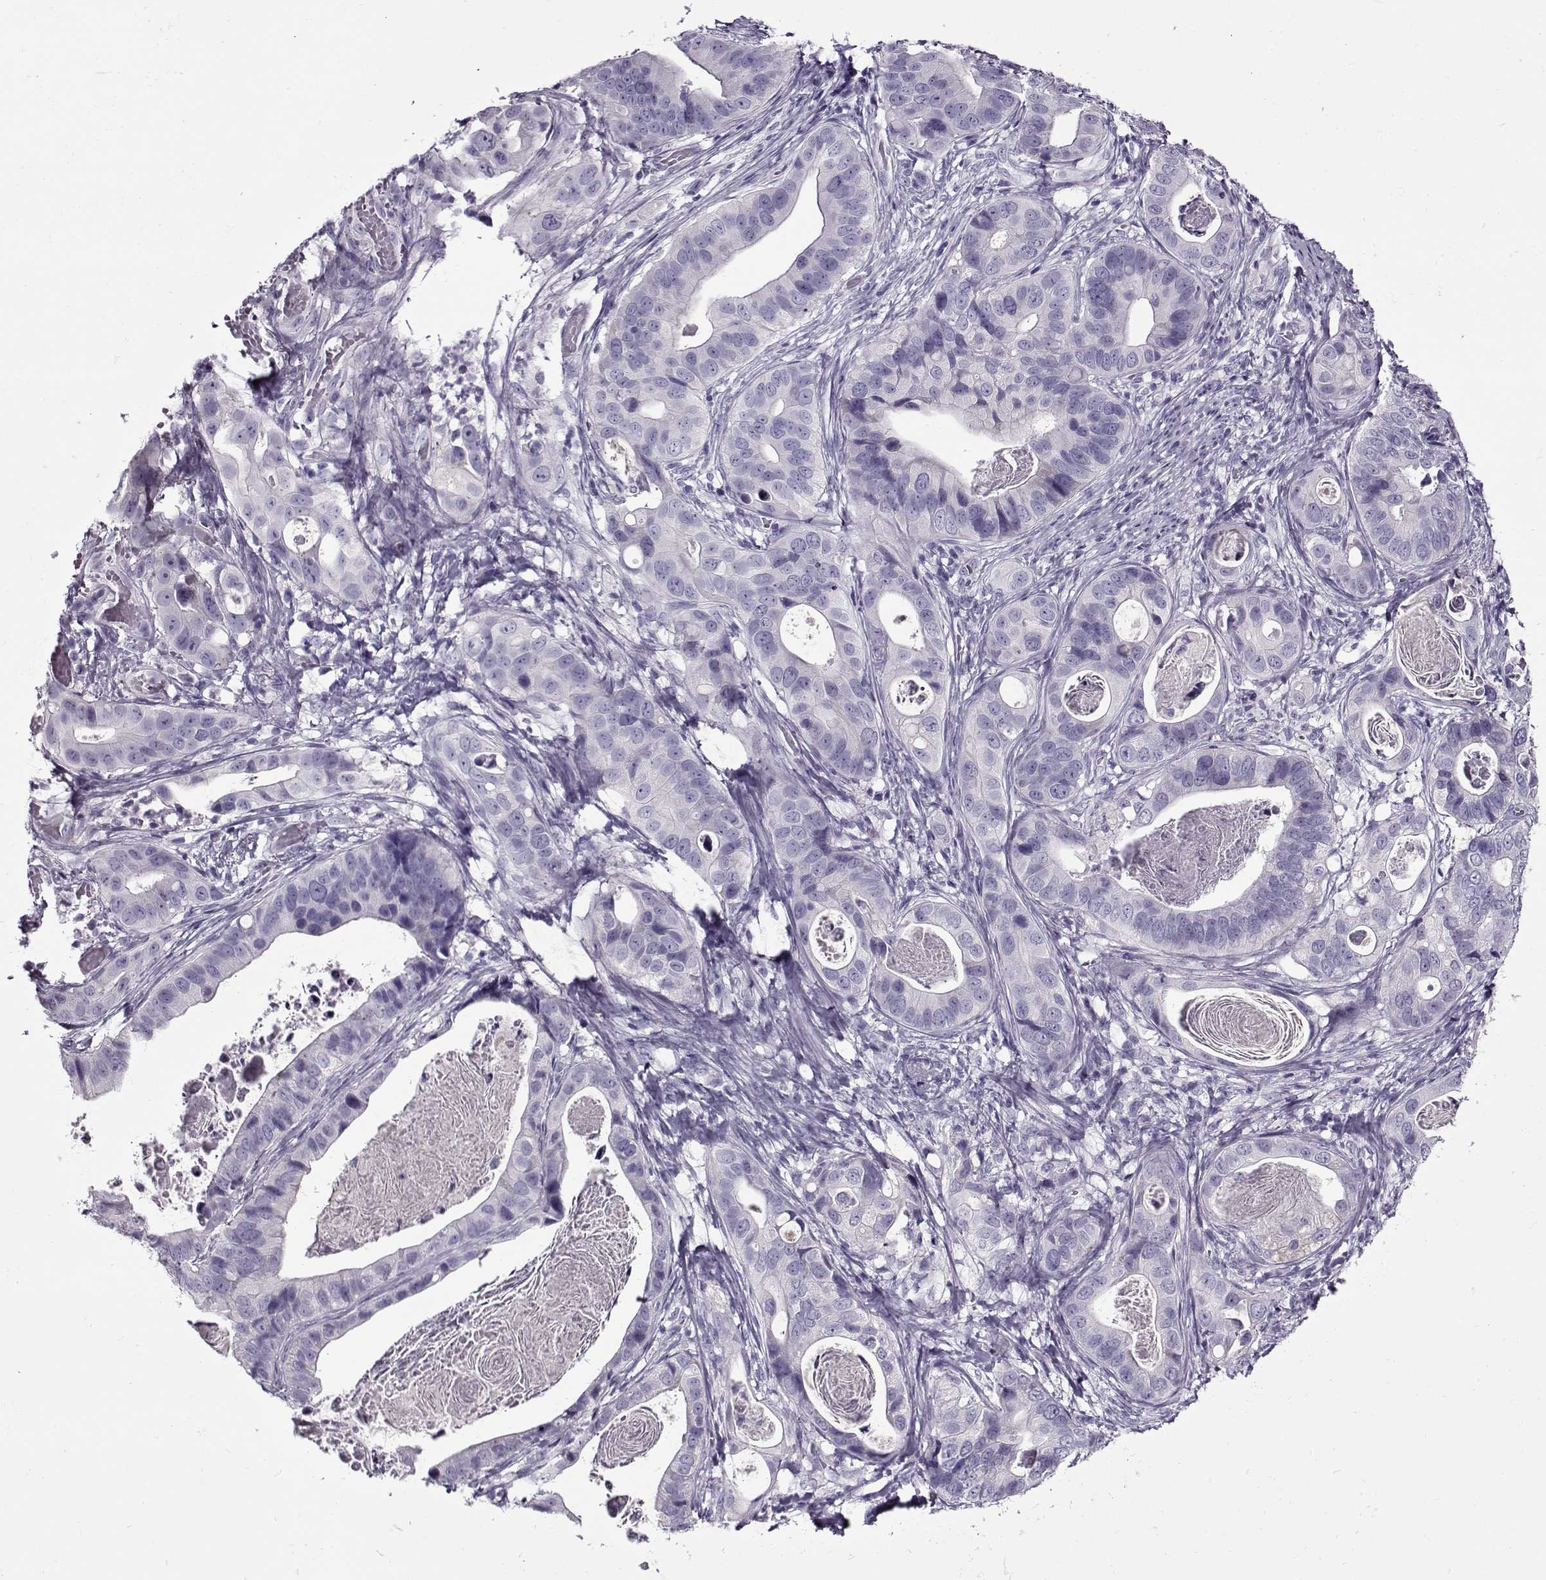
{"staining": {"intensity": "negative", "quantity": "none", "location": "none"}, "tissue": "stomach cancer", "cell_type": "Tumor cells", "image_type": "cancer", "snomed": [{"axis": "morphology", "description": "Adenocarcinoma, NOS"}, {"axis": "topography", "description": "Stomach"}], "caption": "This is an immunohistochemistry (IHC) histopathology image of stomach adenocarcinoma. There is no positivity in tumor cells.", "gene": "GAGE2A", "patient": {"sex": "male", "age": 84}}